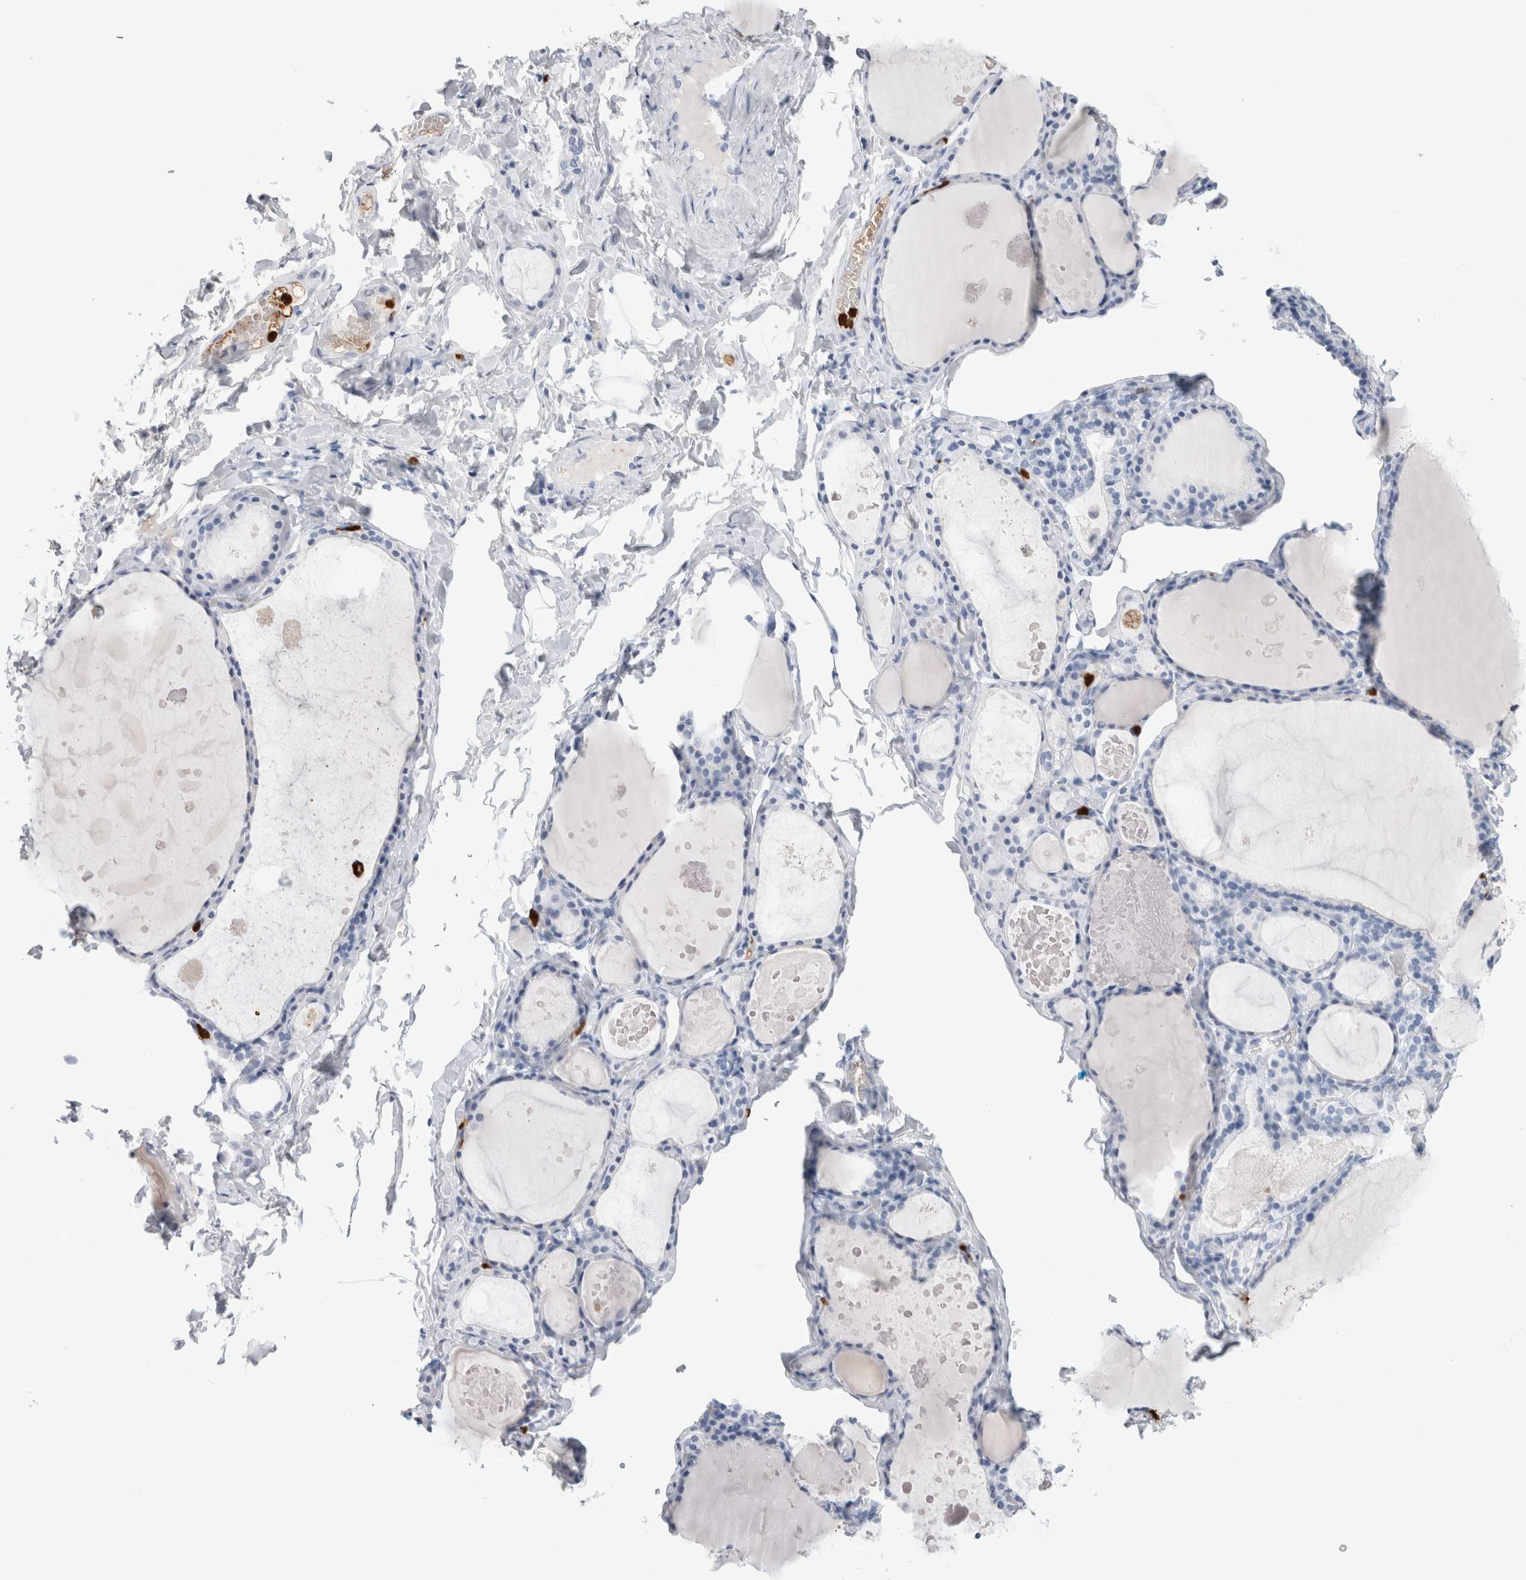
{"staining": {"intensity": "negative", "quantity": "none", "location": "none"}, "tissue": "thyroid gland", "cell_type": "Glandular cells", "image_type": "normal", "snomed": [{"axis": "morphology", "description": "Normal tissue, NOS"}, {"axis": "topography", "description": "Thyroid gland"}], "caption": "DAB (3,3'-diaminobenzidine) immunohistochemical staining of unremarkable human thyroid gland displays no significant positivity in glandular cells.", "gene": "S100A8", "patient": {"sex": "male", "age": 56}}